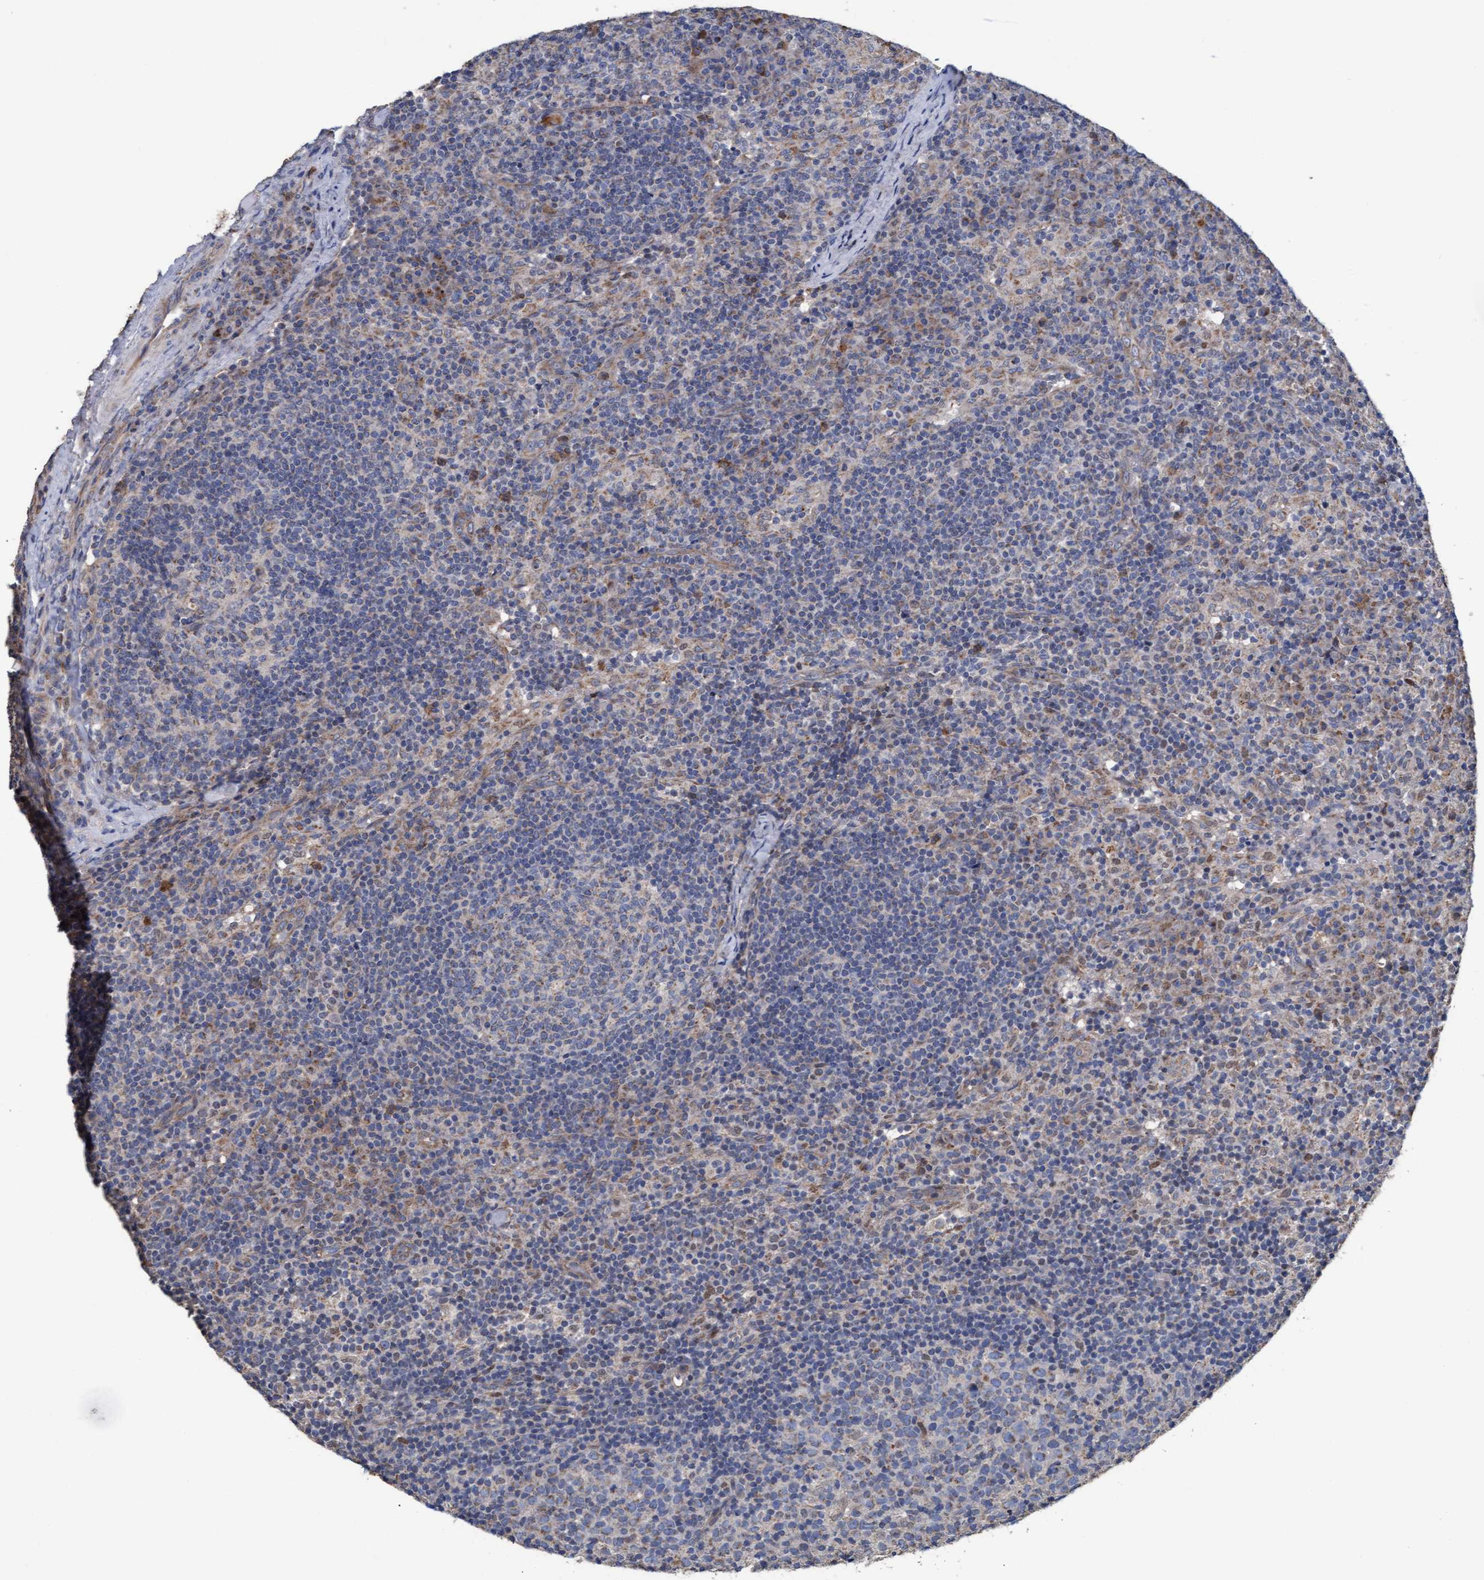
{"staining": {"intensity": "weak", "quantity": "<25%", "location": "cytoplasmic/membranous"}, "tissue": "lymph node", "cell_type": "Germinal center cells", "image_type": "normal", "snomed": [{"axis": "morphology", "description": "Normal tissue, NOS"}, {"axis": "morphology", "description": "Inflammation, NOS"}, {"axis": "topography", "description": "Lymph node"}], "caption": "Germinal center cells are negative for brown protein staining in benign lymph node. (Brightfield microscopy of DAB immunohistochemistry (IHC) at high magnification).", "gene": "MRPL38", "patient": {"sex": "male", "age": 55}}